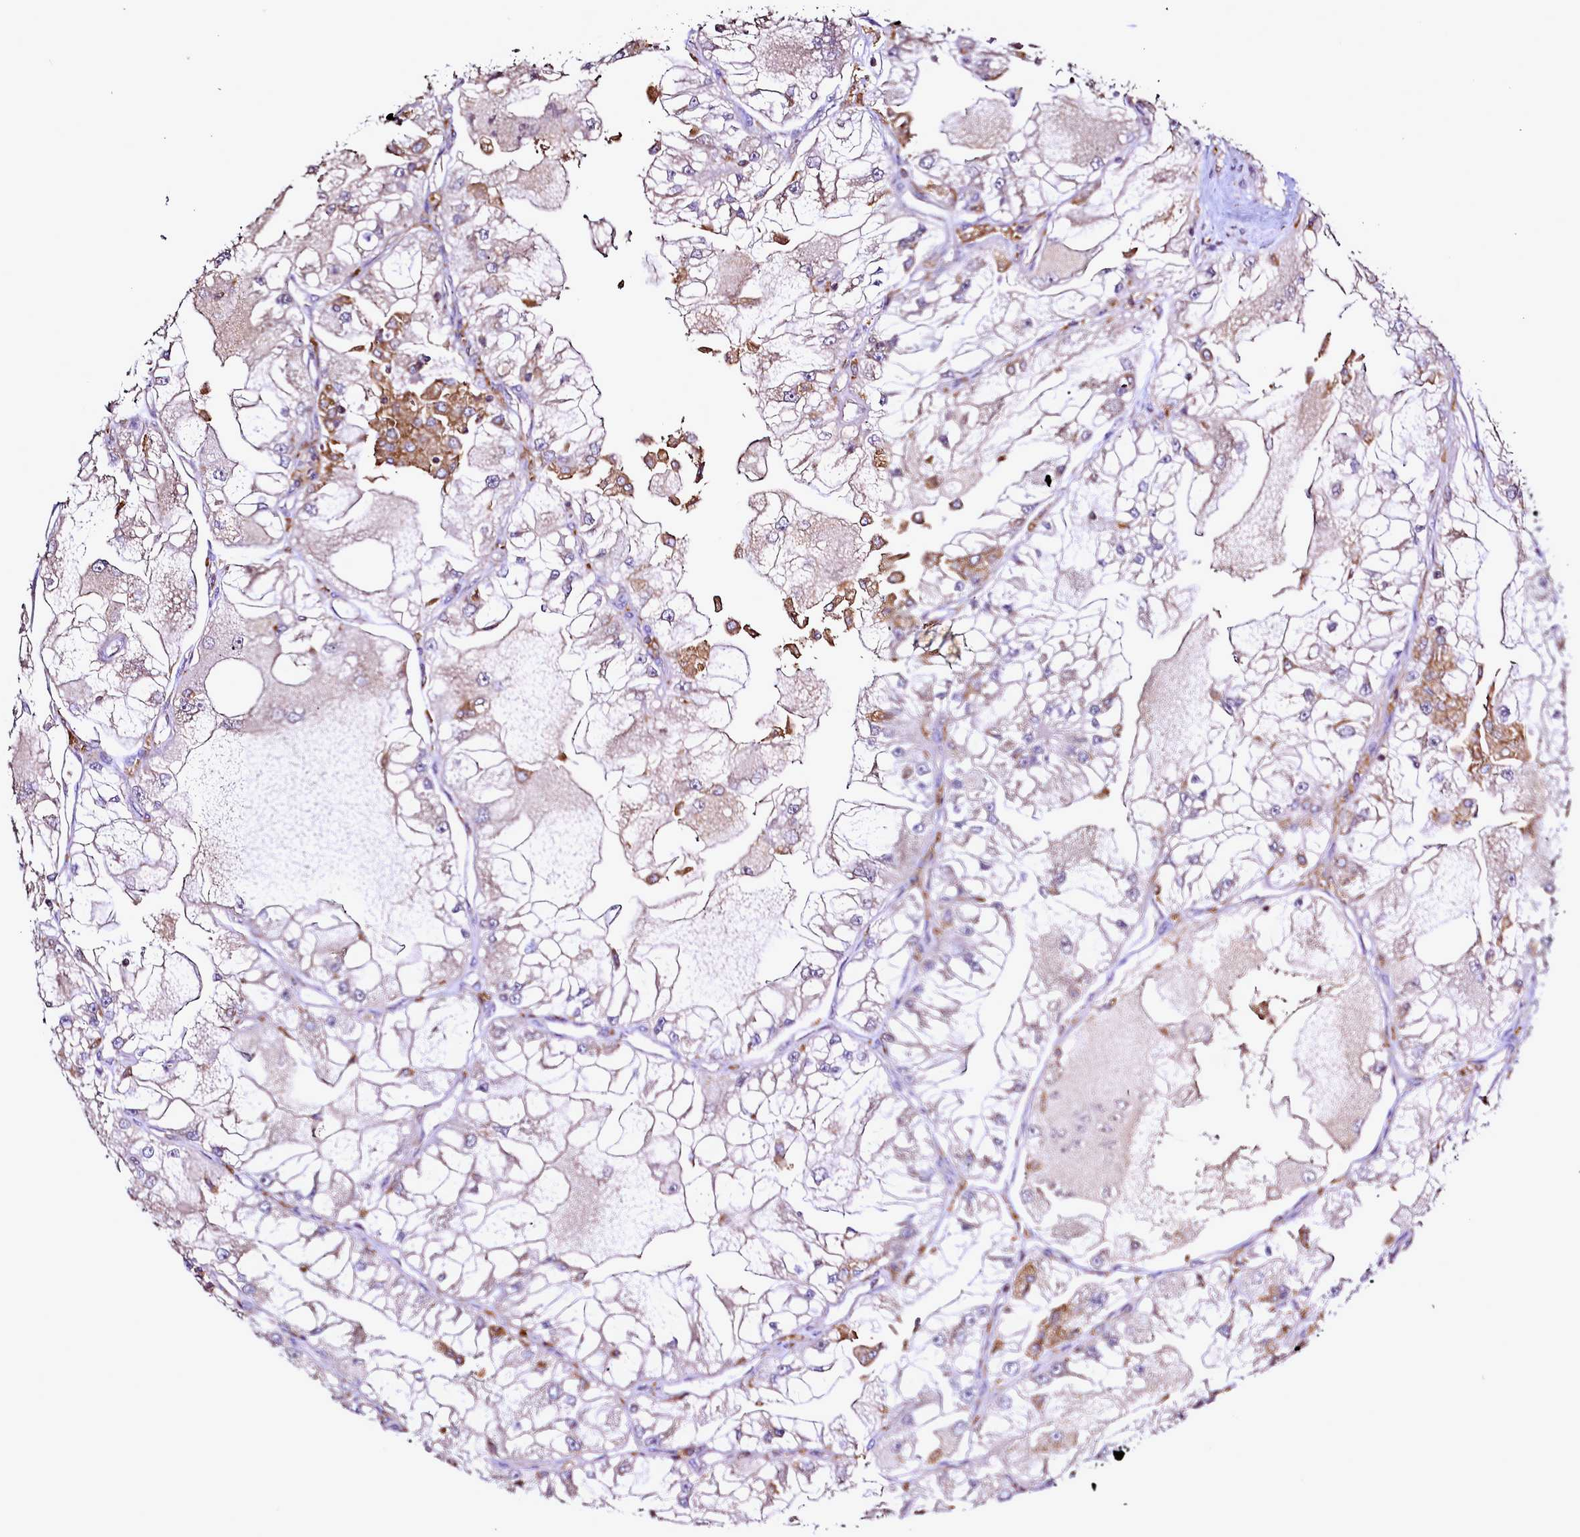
{"staining": {"intensity": "moderate", "quantity": "<25%", "location": "cytoplasmic/membranous"}, "tissue": "renal cancer", "cell_type": "Tumor cells", "image_type": "cancer", "snomed": [{"axis": "morphology", "description": "Adenocarcinoma, NOS"}, {"axis": "topography", "description": "Kidney"}], "caption": "Renal cancer (adenocarcinoma) stained for a protein exhibits moderate cytoplasmic/membranous positivity in tumor cells.", "gene": "NCKAP1L", "patient": {"sex": "female", "age": 72}}